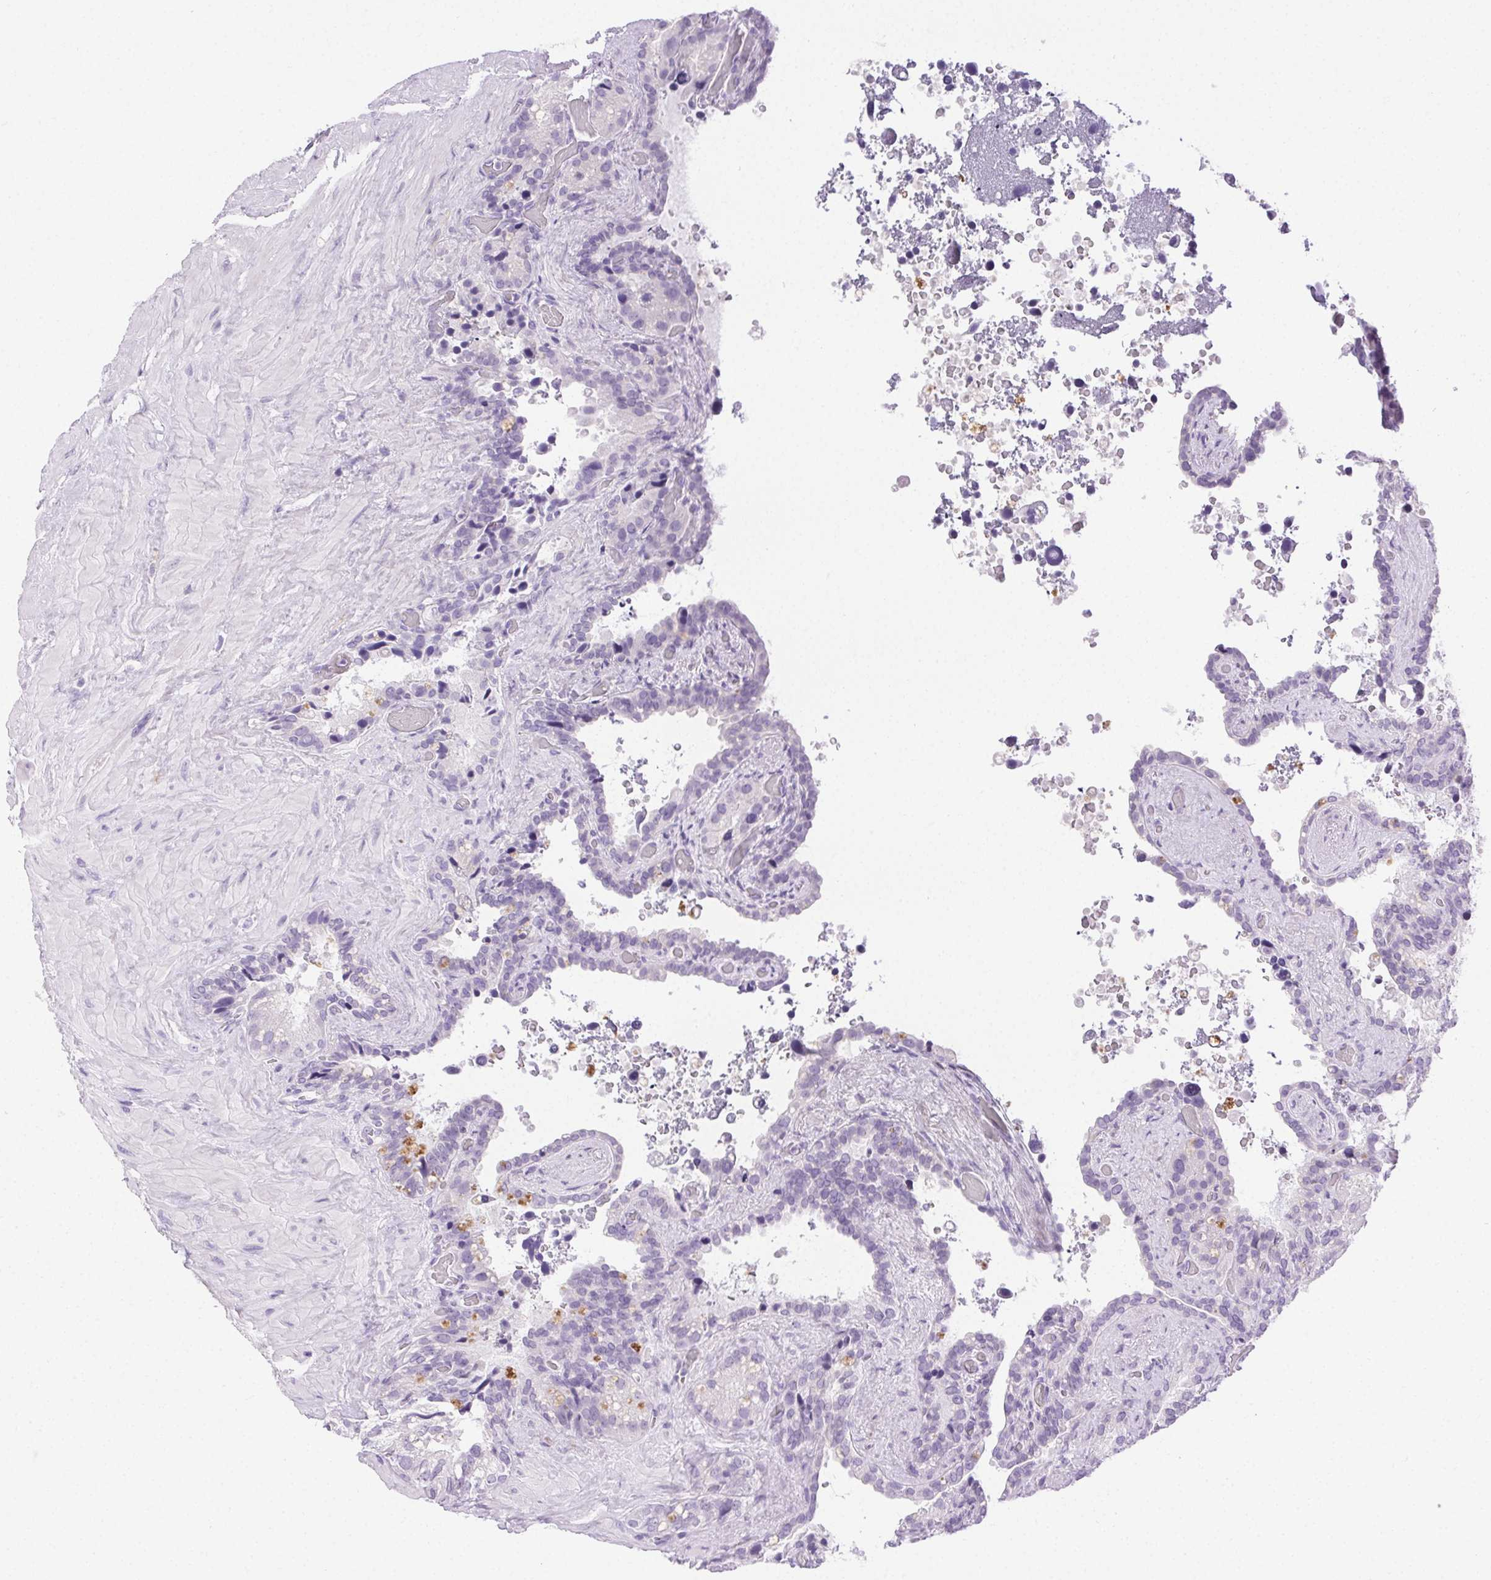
{"staining": {"intensity": "negative", "quantity": "none", "location": "none"}, "tissue": "seminal vesicle", "cell_type": "Glandular cells", "image_type": "normal", "snomed": [{"axis": "morphology", "description": "Normal tissue, NOS"}, {"axis": "topography", "description": "Seminal veicle"}], "caption": "Immunohistochemical staining of unremarkable human seminal vesicle shows no significant positivity in glandular cells. (DAB IHC visualized using brightfield microscopy, high magnification).", "gene": "C20orf85", "patient": {"sex": "male", "age": 60}}